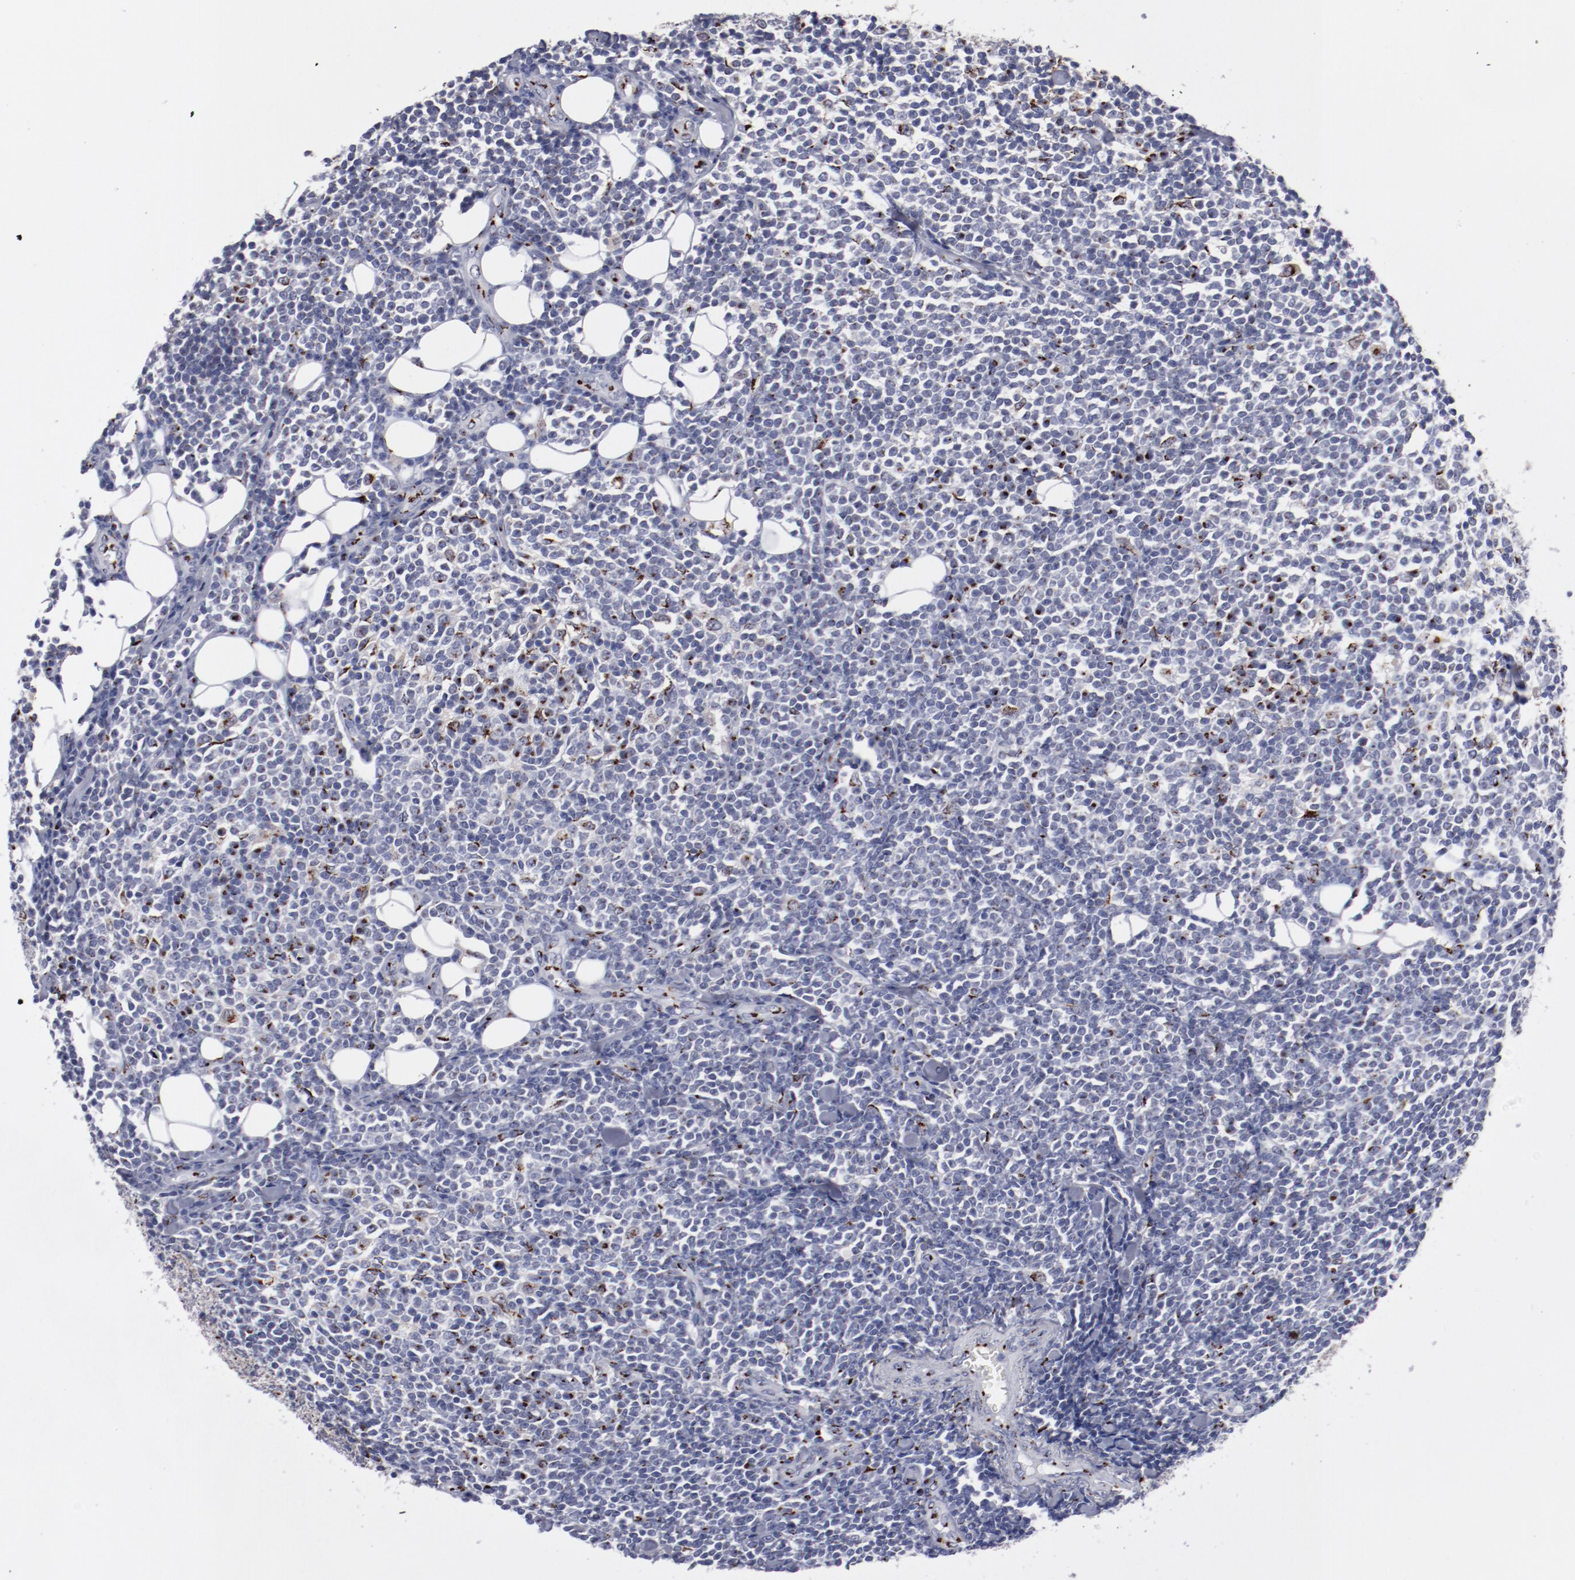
{"staining": {"intensity": "strong", "quantity": "<25%", "location": "cytoplasmic/membranous"}, "tissue": "lymphoma", "cell_type": "Tumor cells", "image_type": "cancer", "snomed": [{"axis": "morphology", "description": "Malignant lymphoma, non-Hodgkin's type, Low grade"}, {"axis": "topography", "description": "Soft tissue"}], "caption": "Immunohistochemical staining of human lymphoma displays medium levels of strong cytoplasmic/membranous protein expression in about <25% of tumor cells.", "gene": "GOLIM4", "patient": {"sex": "male", "age": 92}}